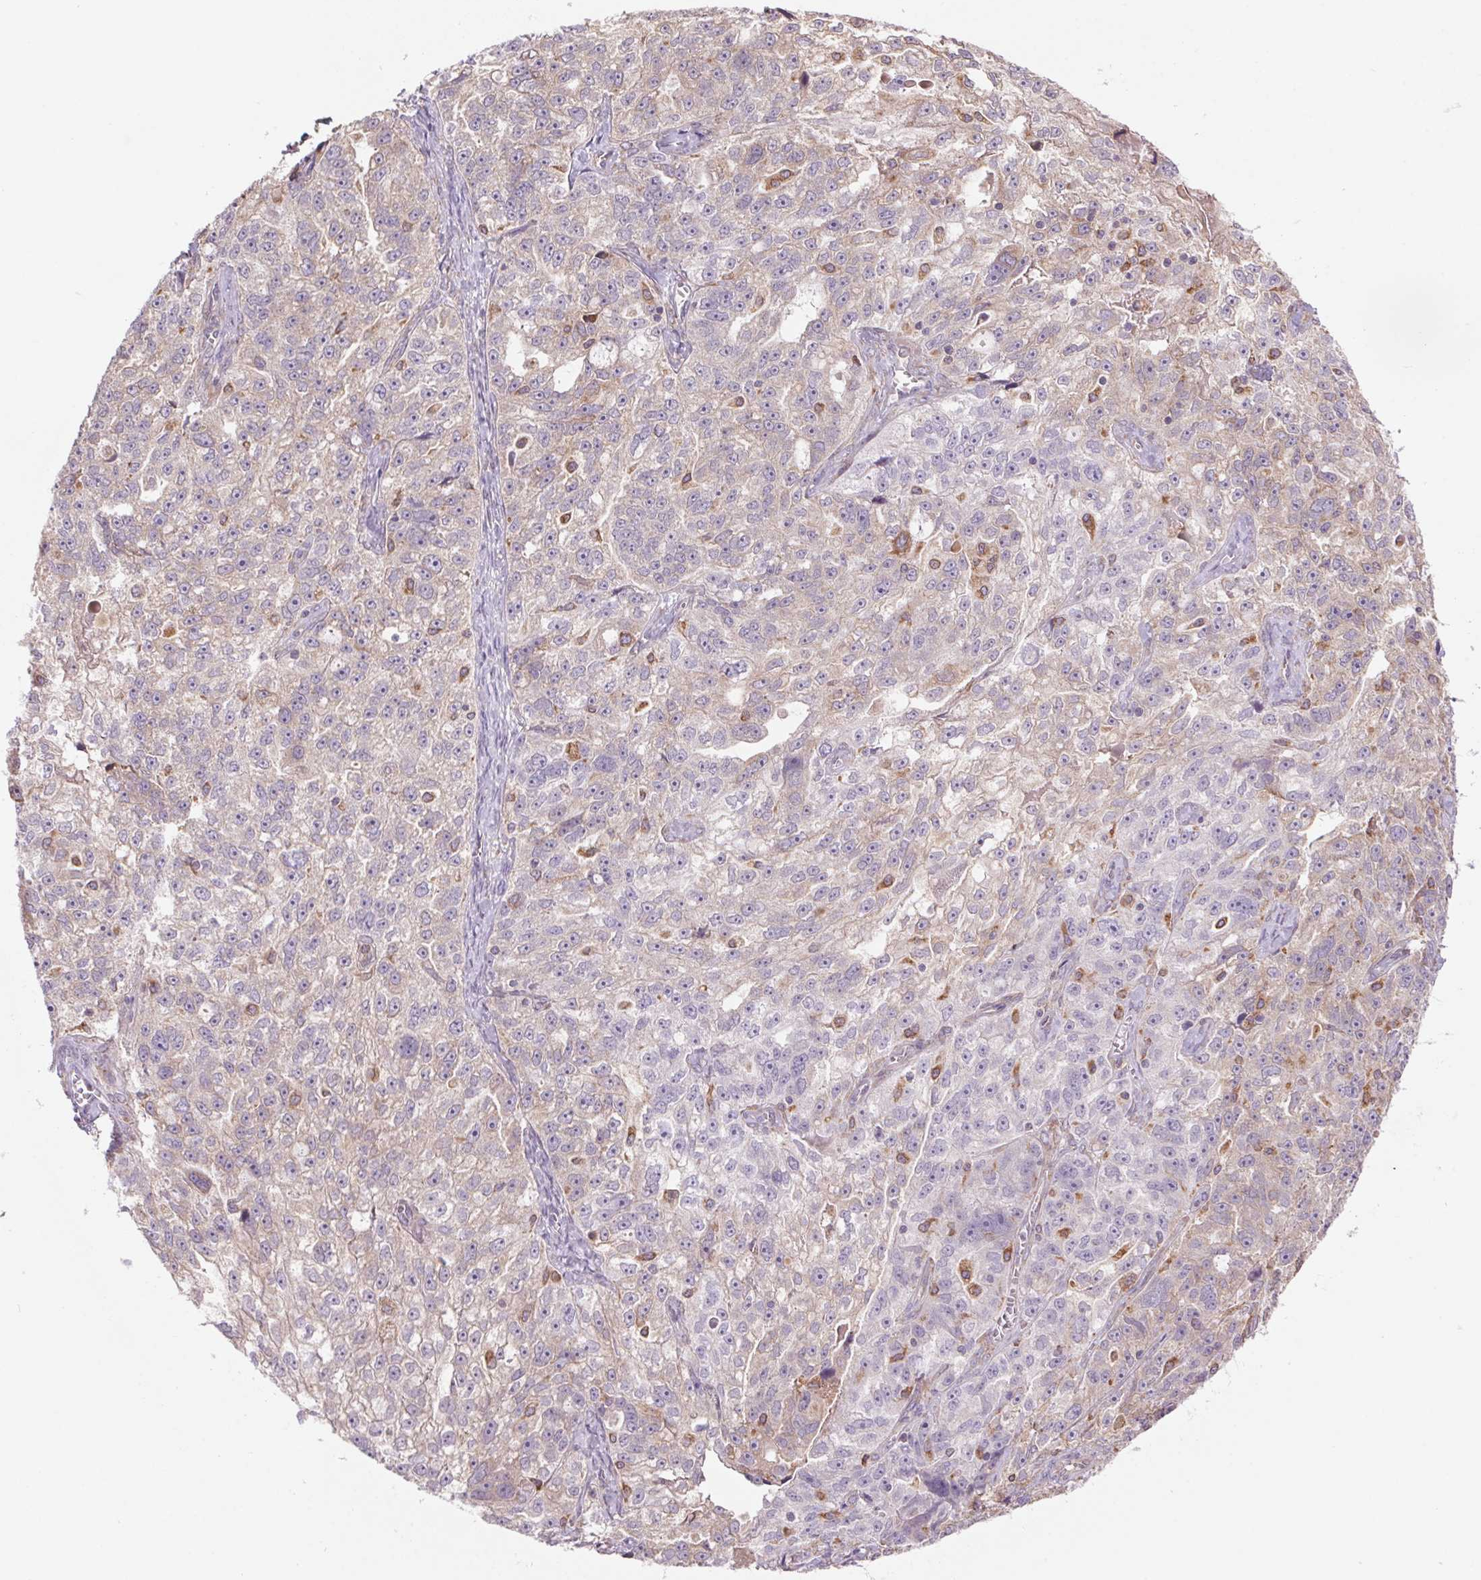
{"staining": {"intensity": "weak", "quantity": "25%-75%", "location": "cytoplasmic/membranous"}, "tissue": "ovarian cancer", "cell_type": "Tumor cells", "image_type": "cancer", "snomed": [{"axis": "morphology", "description": "Cystadenocarcinoma, serous, NOS"}, {"axis": "topography", "description": "Ovary"}], "caption": "Immunohistochemical staining of human ovarian serous cystadenocarcinoma shows low levels of weak cytoplasmic/membranous protein positivity in about 25%-75% of tumor cells.", "gene": "KLHL20", "patient": {"sex": "female", "age": 51}}